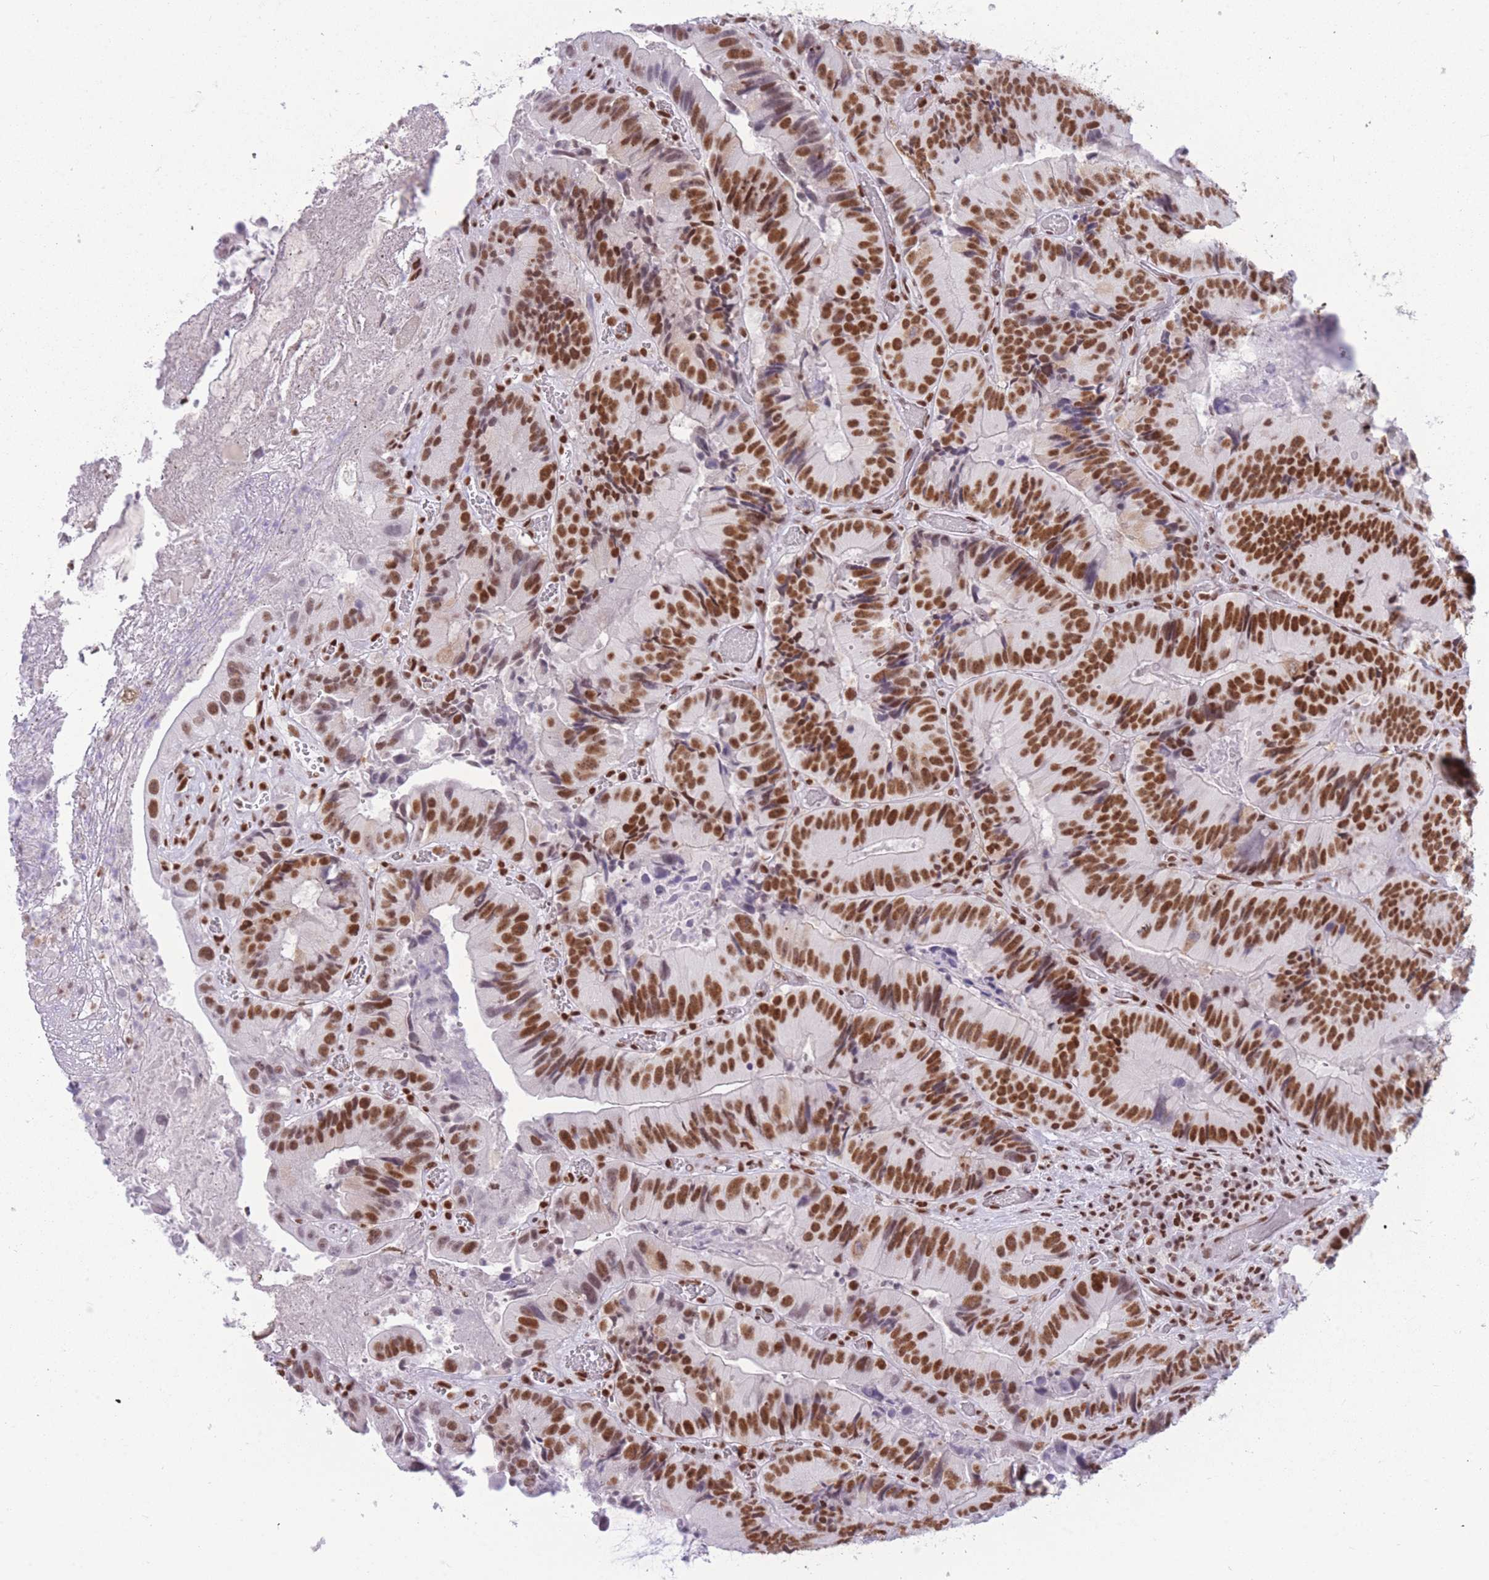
{"staining": {"intensity": "strong", "quantity": ">75%", "location": "nuclear"}, "tissue": "colorectal cancer", "cell_type": "Tumor cells", "image_type": "cancer", "snomed": [{"axis": "morphology", "description": "Adenocarcinoma, NOS"}, {"axis": "topography", "description": "Colon"}], "caption": "The image exhibits immunohistochemical staining of adenocarcinoma (colorectal). There is strong nuclear positivity is identified in approximately >75% of tumor cells.", "gene": "HNRNPUL1", "patient": {"sex": "female", "age": 86}}